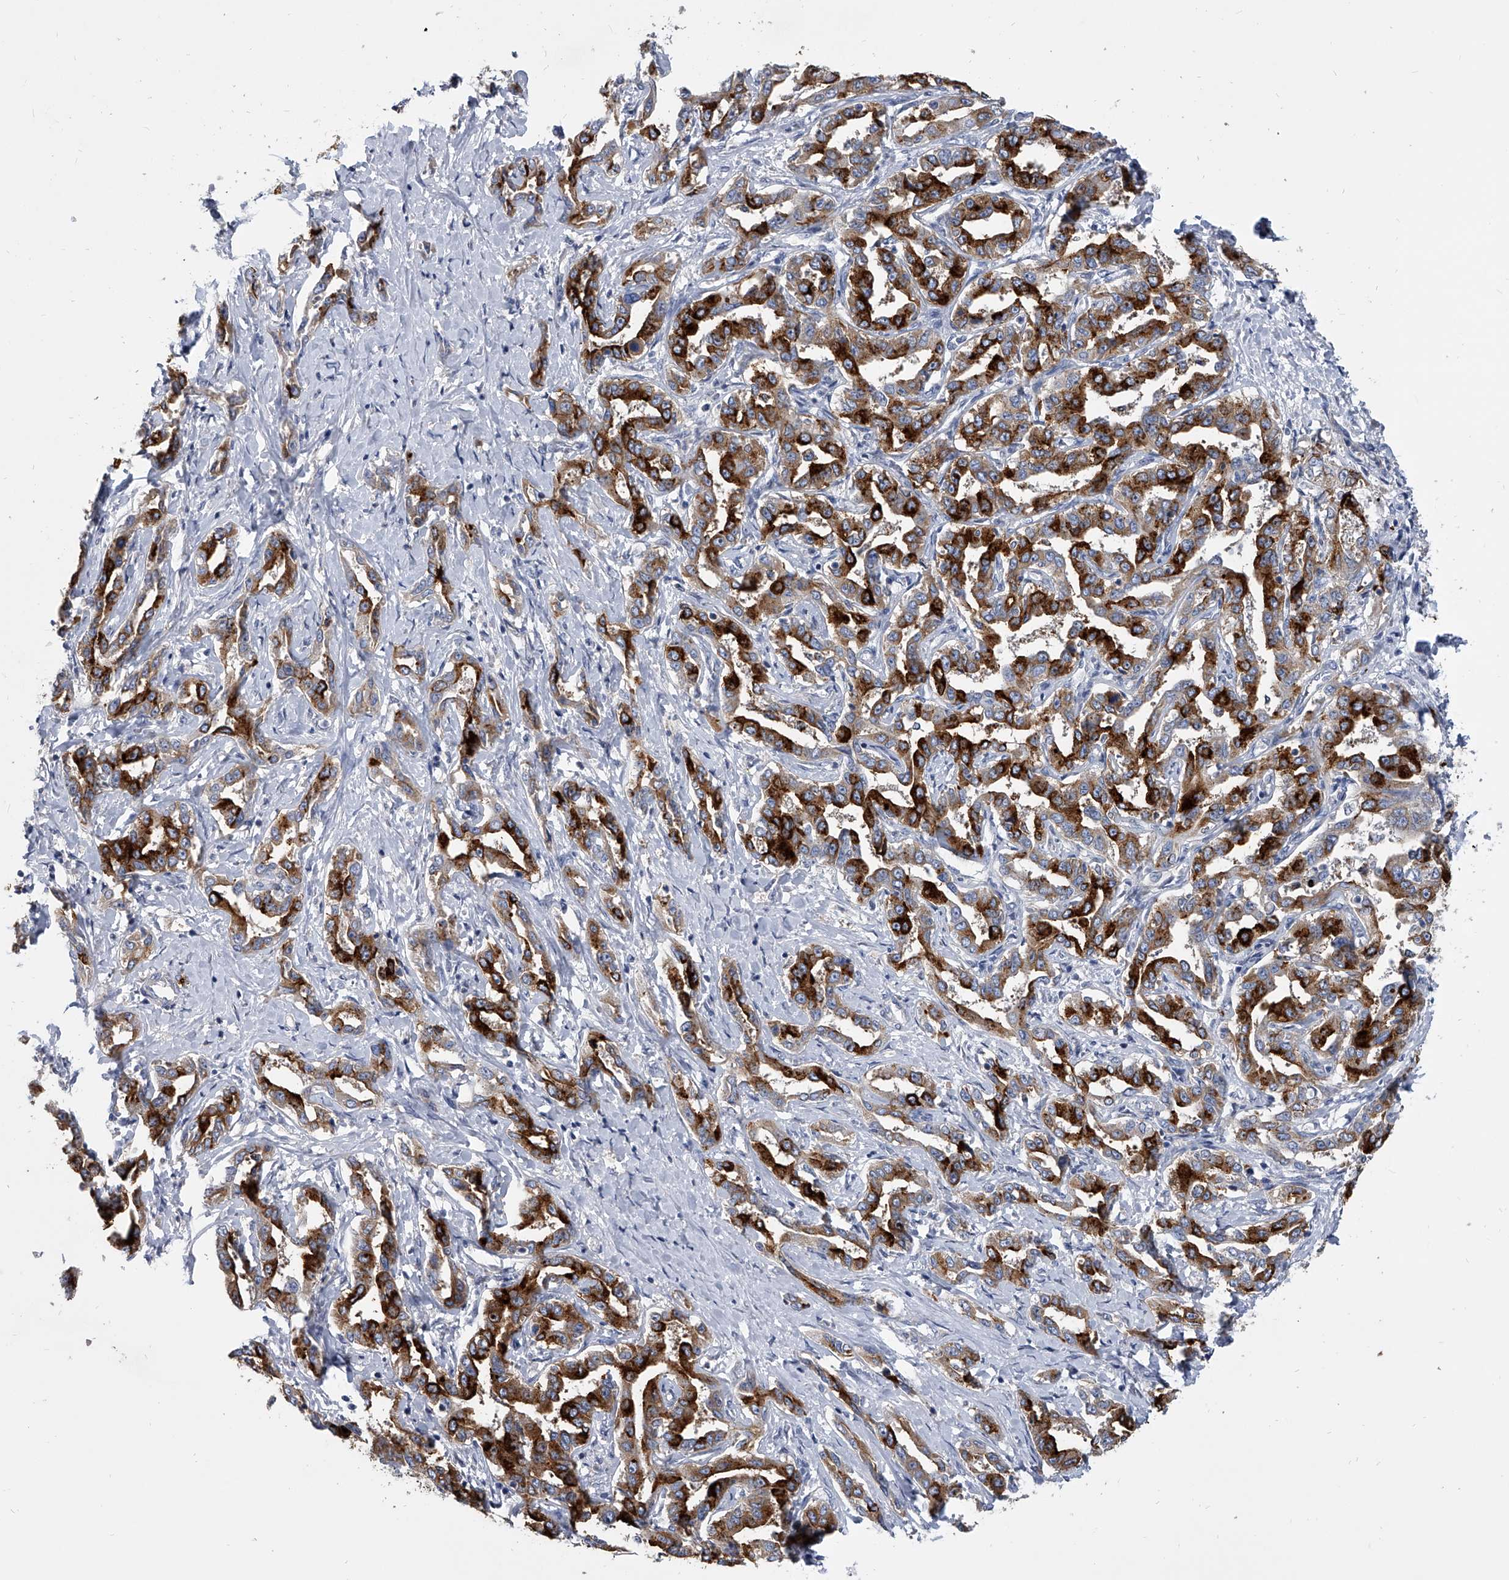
{"staining": {"intensity": "strong", "quantity": ">75%", "location": "cytoplasmic/membranous"}, "tissue": "liver cancer", "cell_type": "Tumor cells", "image_type": "cancer", "snomed": [{"axis": "morphology", "description": "Cholangiocarcinoma"}, {"axis": "topography", "description": "Liver"}], "caption": "Immunohistochemistry (IHC) histopathology image of neoplastic tissue: human liver cancer (cholangiocarcinoma) stained using immunohistochemistry (IHC) demonstrates high levels of strong protein expression localized specifically in the cytoplasmic/membranous of tumor cells, appearing as a cytoplasmic/membranous brown color.", "gene": "SPP1", "patient": {"sex": "male", "age": 59}}